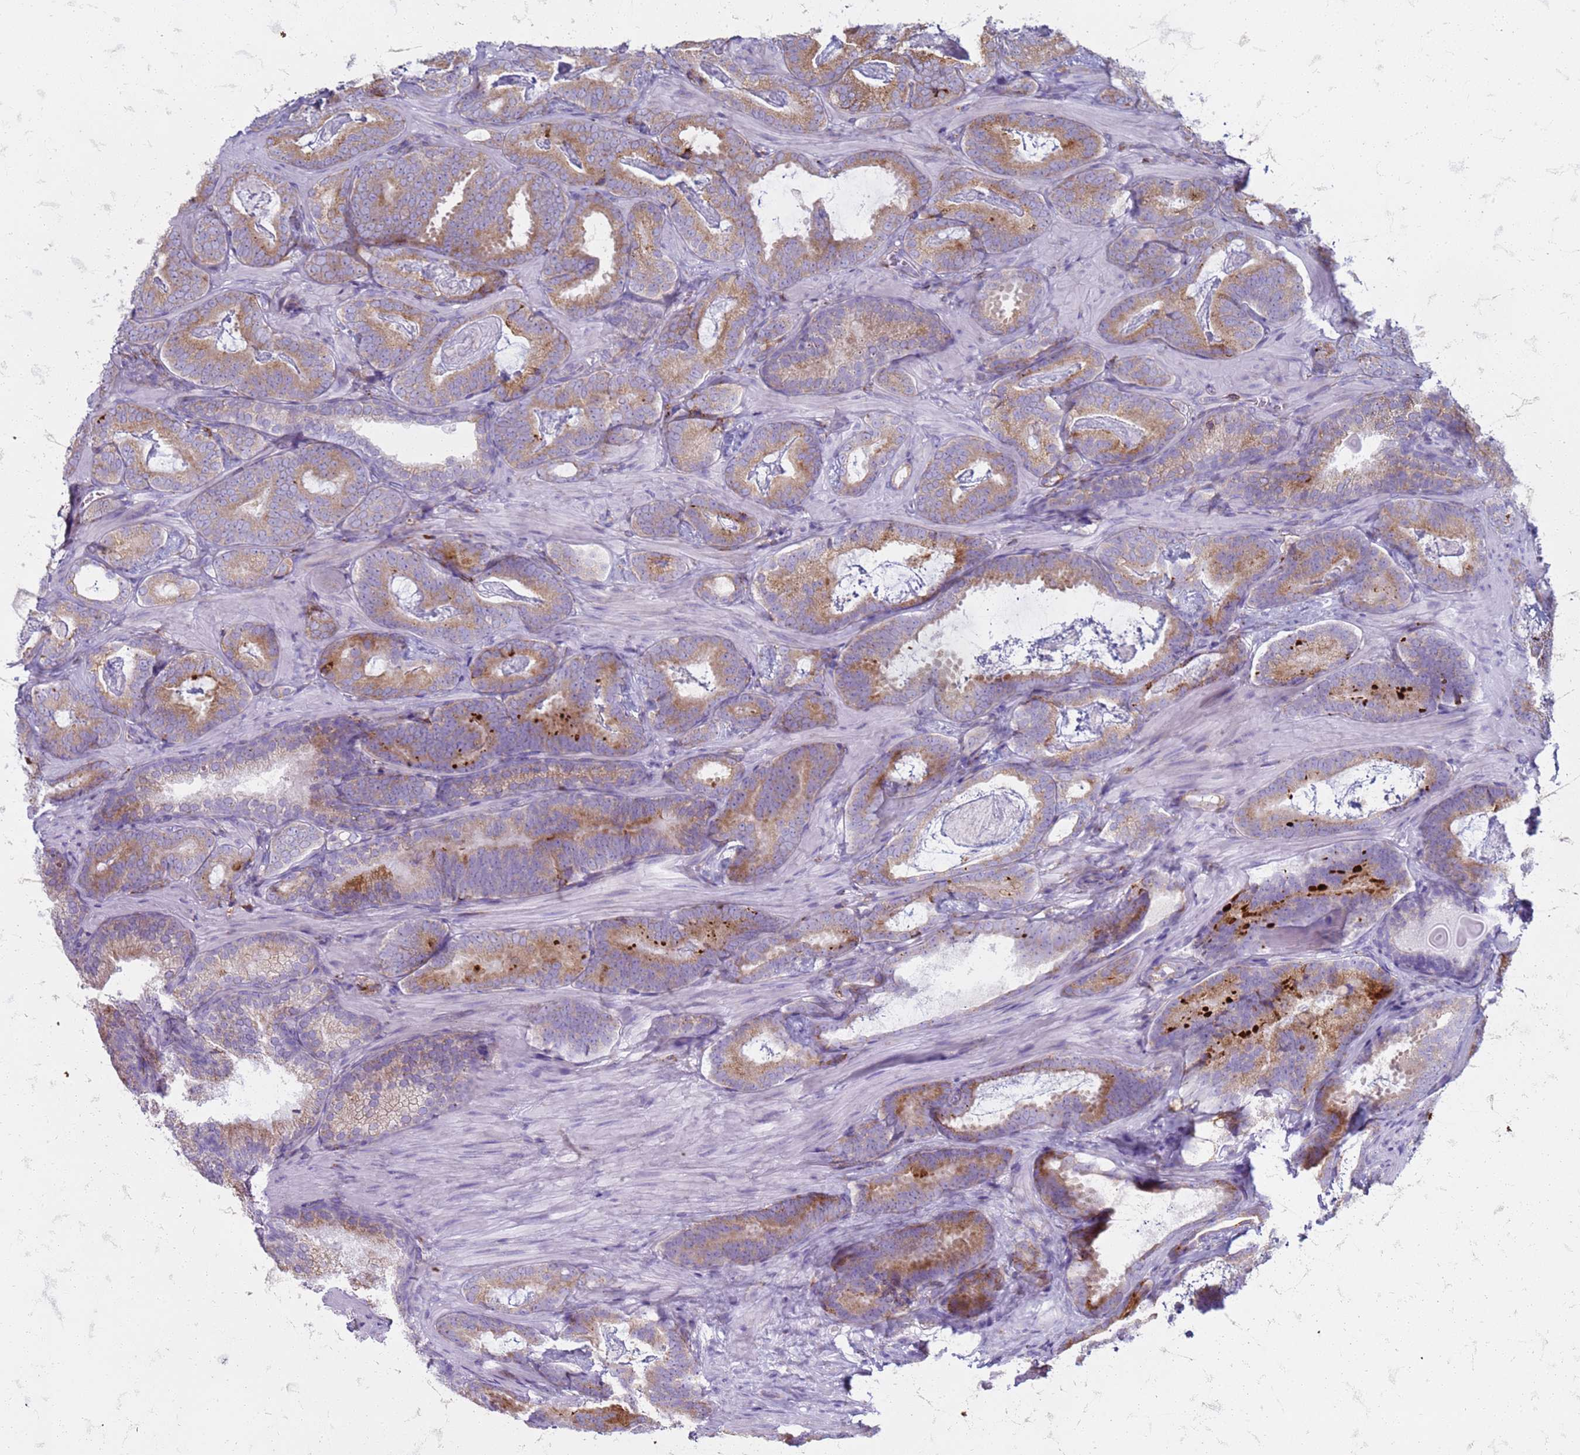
{"staining": {"intensity": "moderate", "quantity": ">75%", "location": "cytoplasmic/membranous"}, "tissue": "prostate cancer", "cell_type": "Tumor cells", "image_type": "cancer", "snomed": [{"axis": "morphology", "description": "Adenocarcinoma, Low grade"}, {"axis": "topography", "description": "Prostate"}], "caption": "Immunohistochemistry (IHC) of prostate cancer exhibits medium levels of moderate cytoplasmic/membranous expression in approximately >75% of tumor cells. (IHC, brightfield microscopy, high magnification).", "gene": "PDK3", "patient": {"sex": "male", "age": 60}}